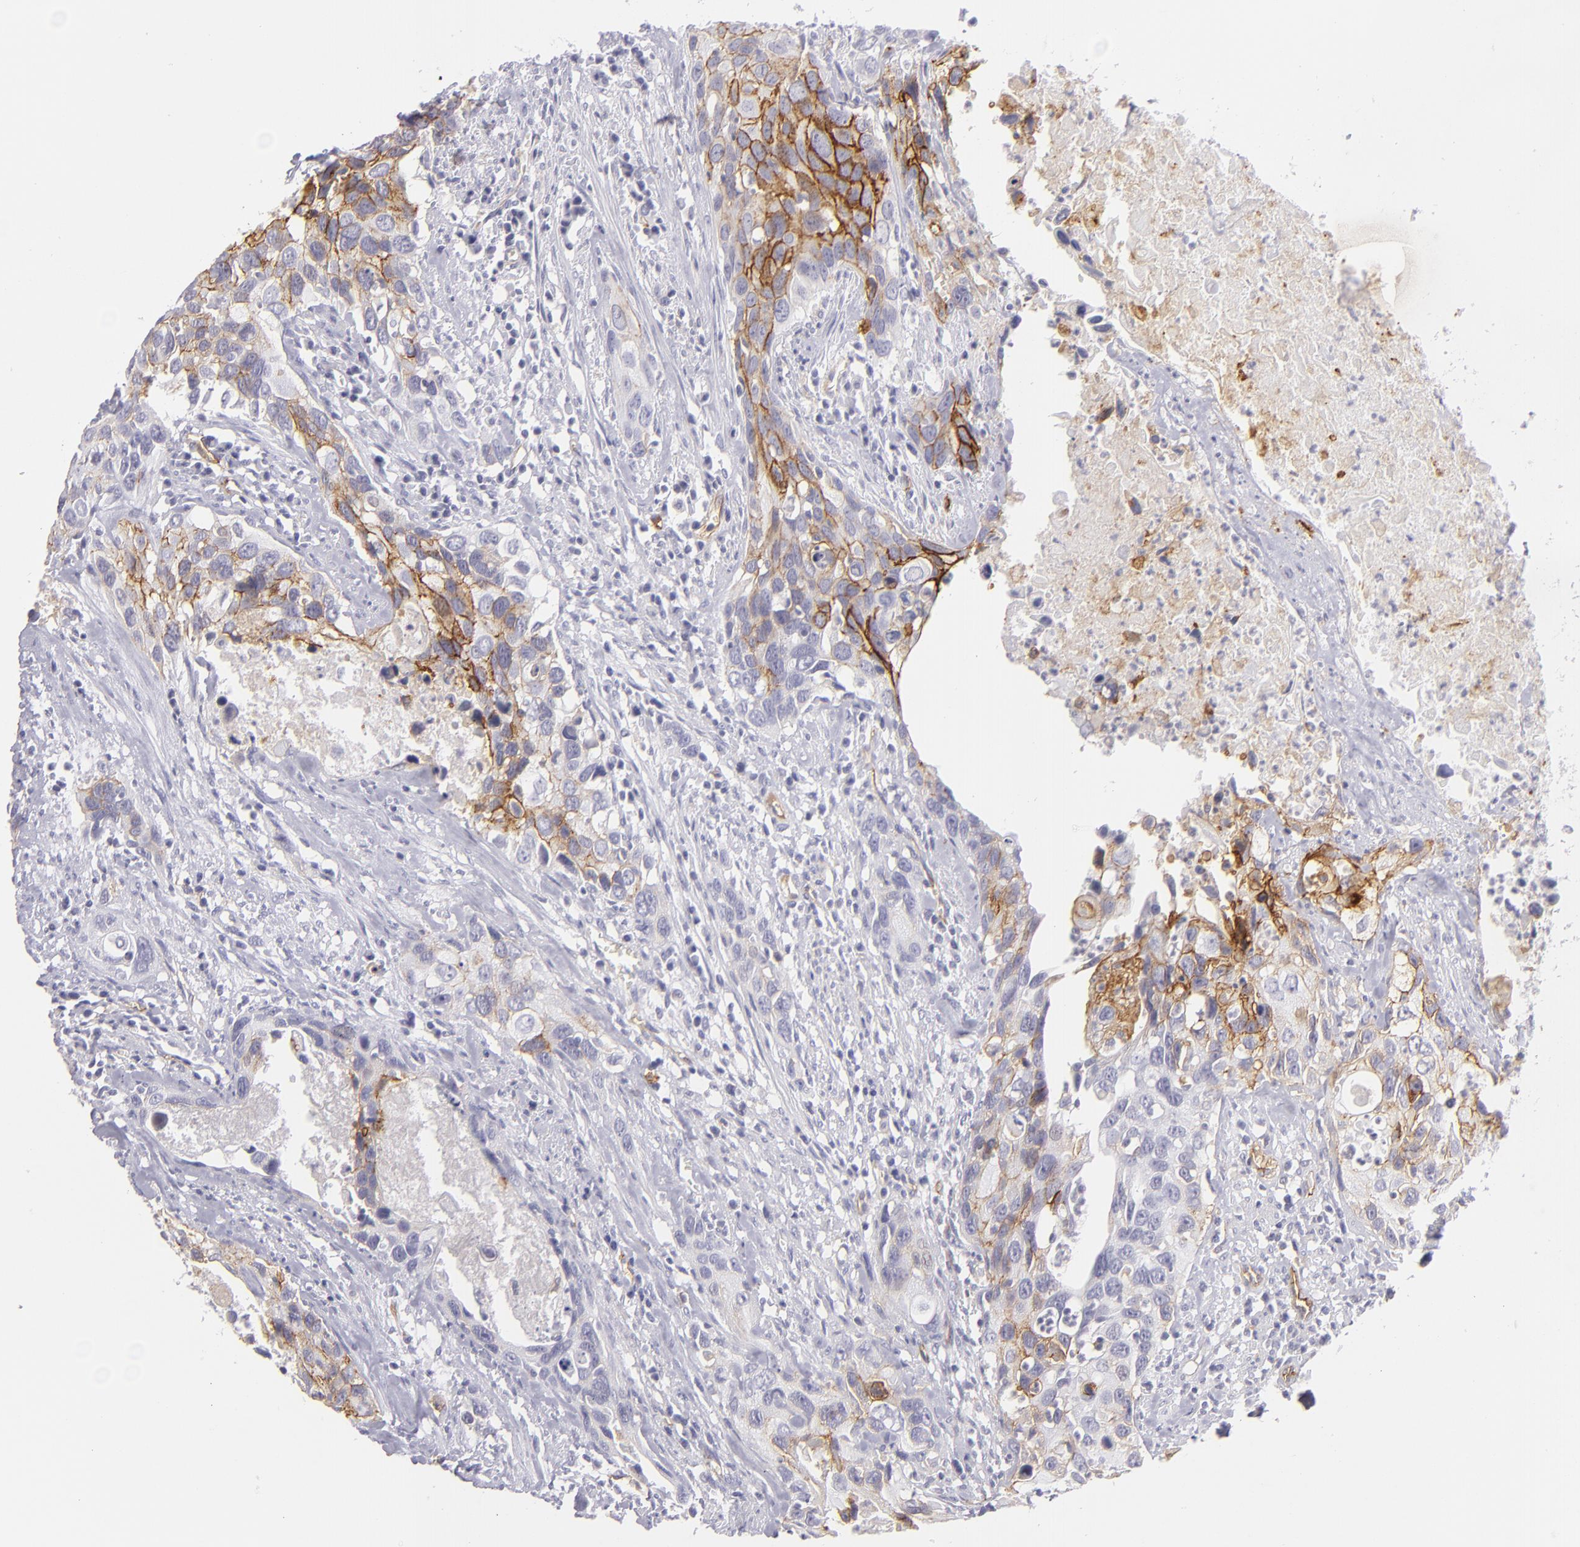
{"staining": {"intensity": "moderate", "quantity": "<25%", "location": "cytoplasmic/membranous"}, "tissue": "urothelial cancer", "cell_type": "Tumor cells", "image_type": "cancer", "snomed": [{"axis": "morphology", "description": "Urothelial carcinoma, High grade"}, {"axis": "topography", "description": "Urinary bladder"}], "caption": "A brown stain shows moderate cytoplasmic/membranous staining of a protein in urothelial cancer tumor cells. The protein of interest is shown in brown color, while the nuclei are stained blue.", "gene": "THBD", "patient": {"sex": "male", "age": 71}}